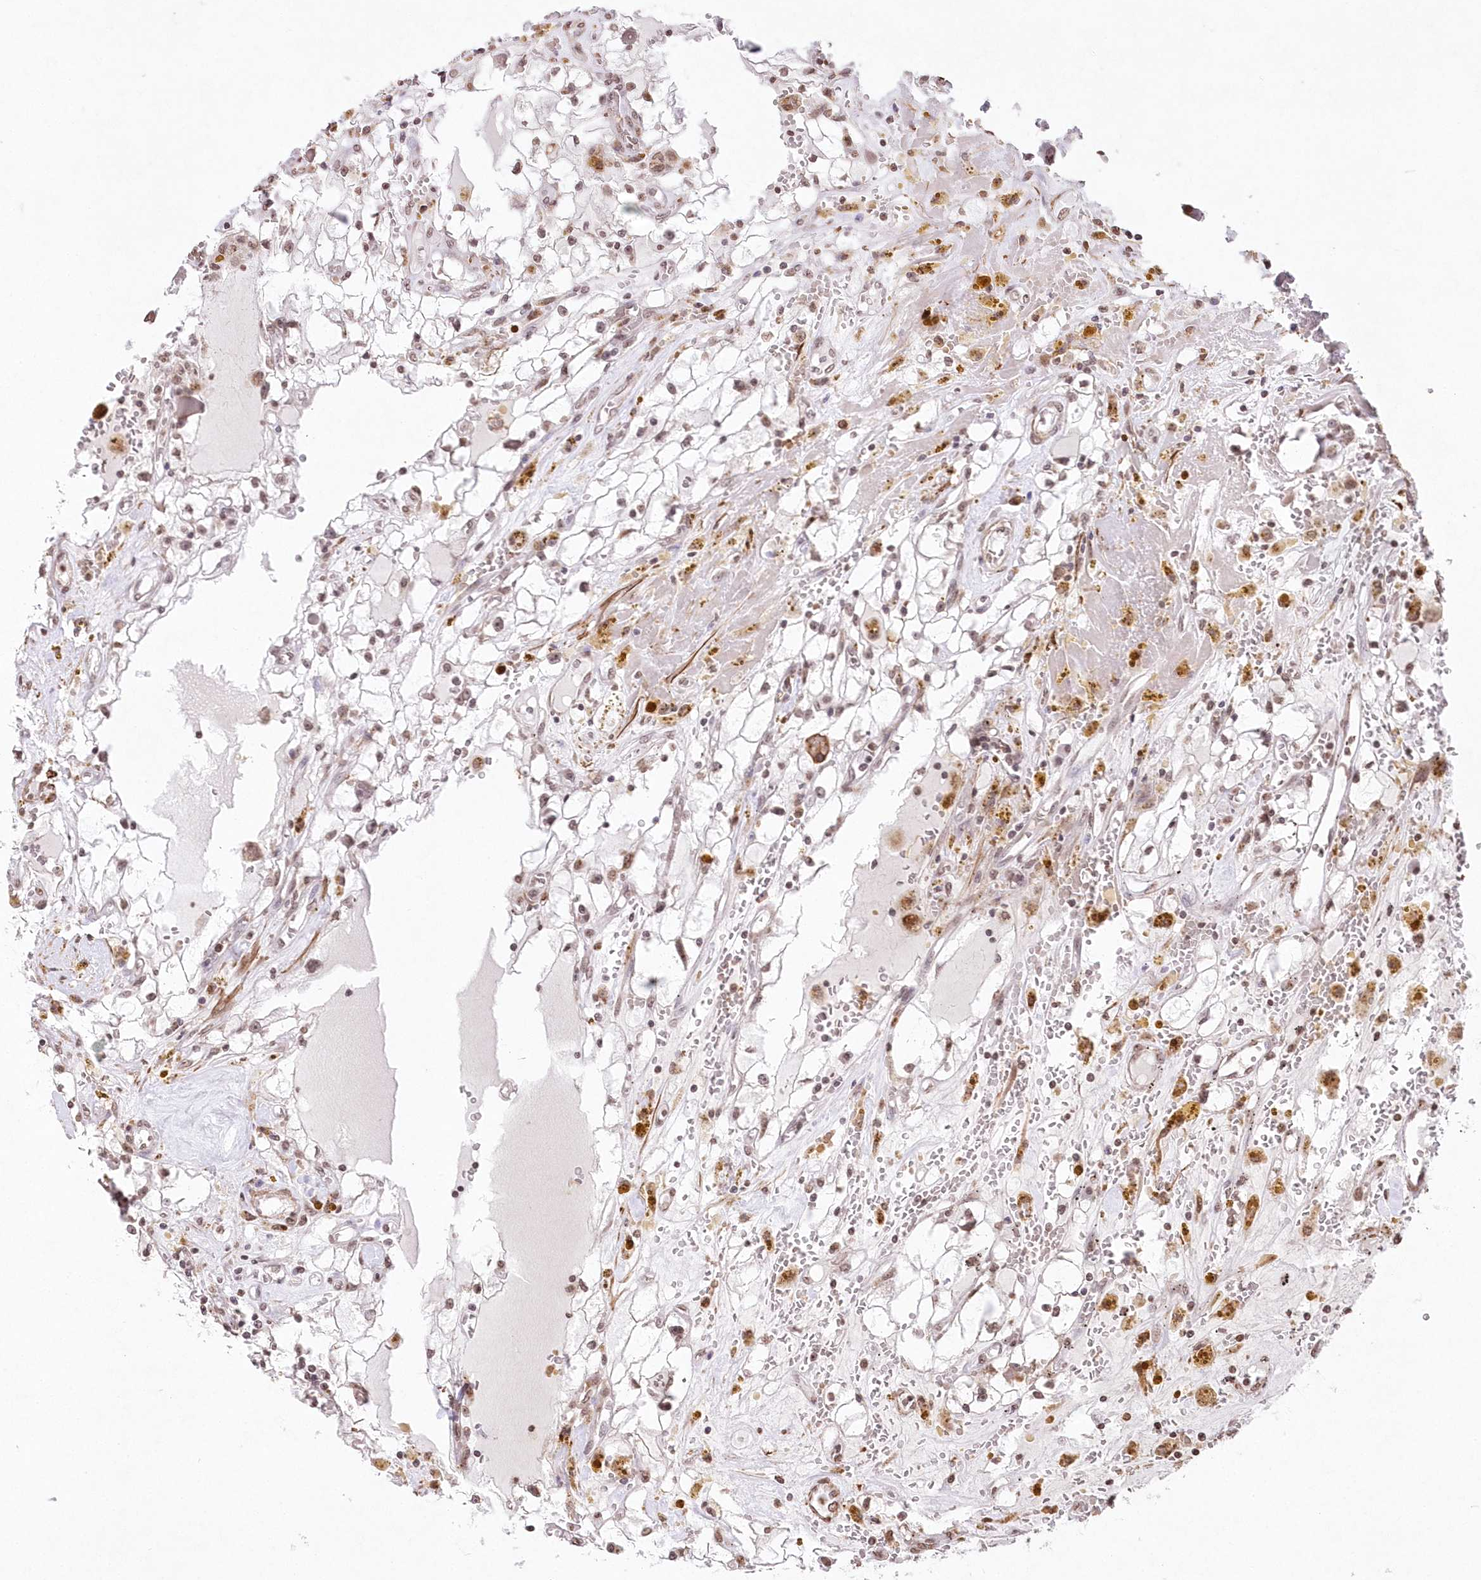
{"staining": {"intensity": "moderate", "quantity": "<25%", "location": "nuclear"}, "tissue": "renal cancer", "cell_type": "Tumor cells", "image_type": "cancer", "snomed": [{"axis": "morphology", "description": "Adenocarcinoma, NOS"}, {"axis": "topography", "description": "Kidney"}], "caption": "Immunohistochemistry of renal cancer (adenocarcinoma) reveals low levels of moderate nuclear positivity in approximately <25% of tumor cells.", "gene": "RBM27", "patient": {"sex": "male", "age": 56}}